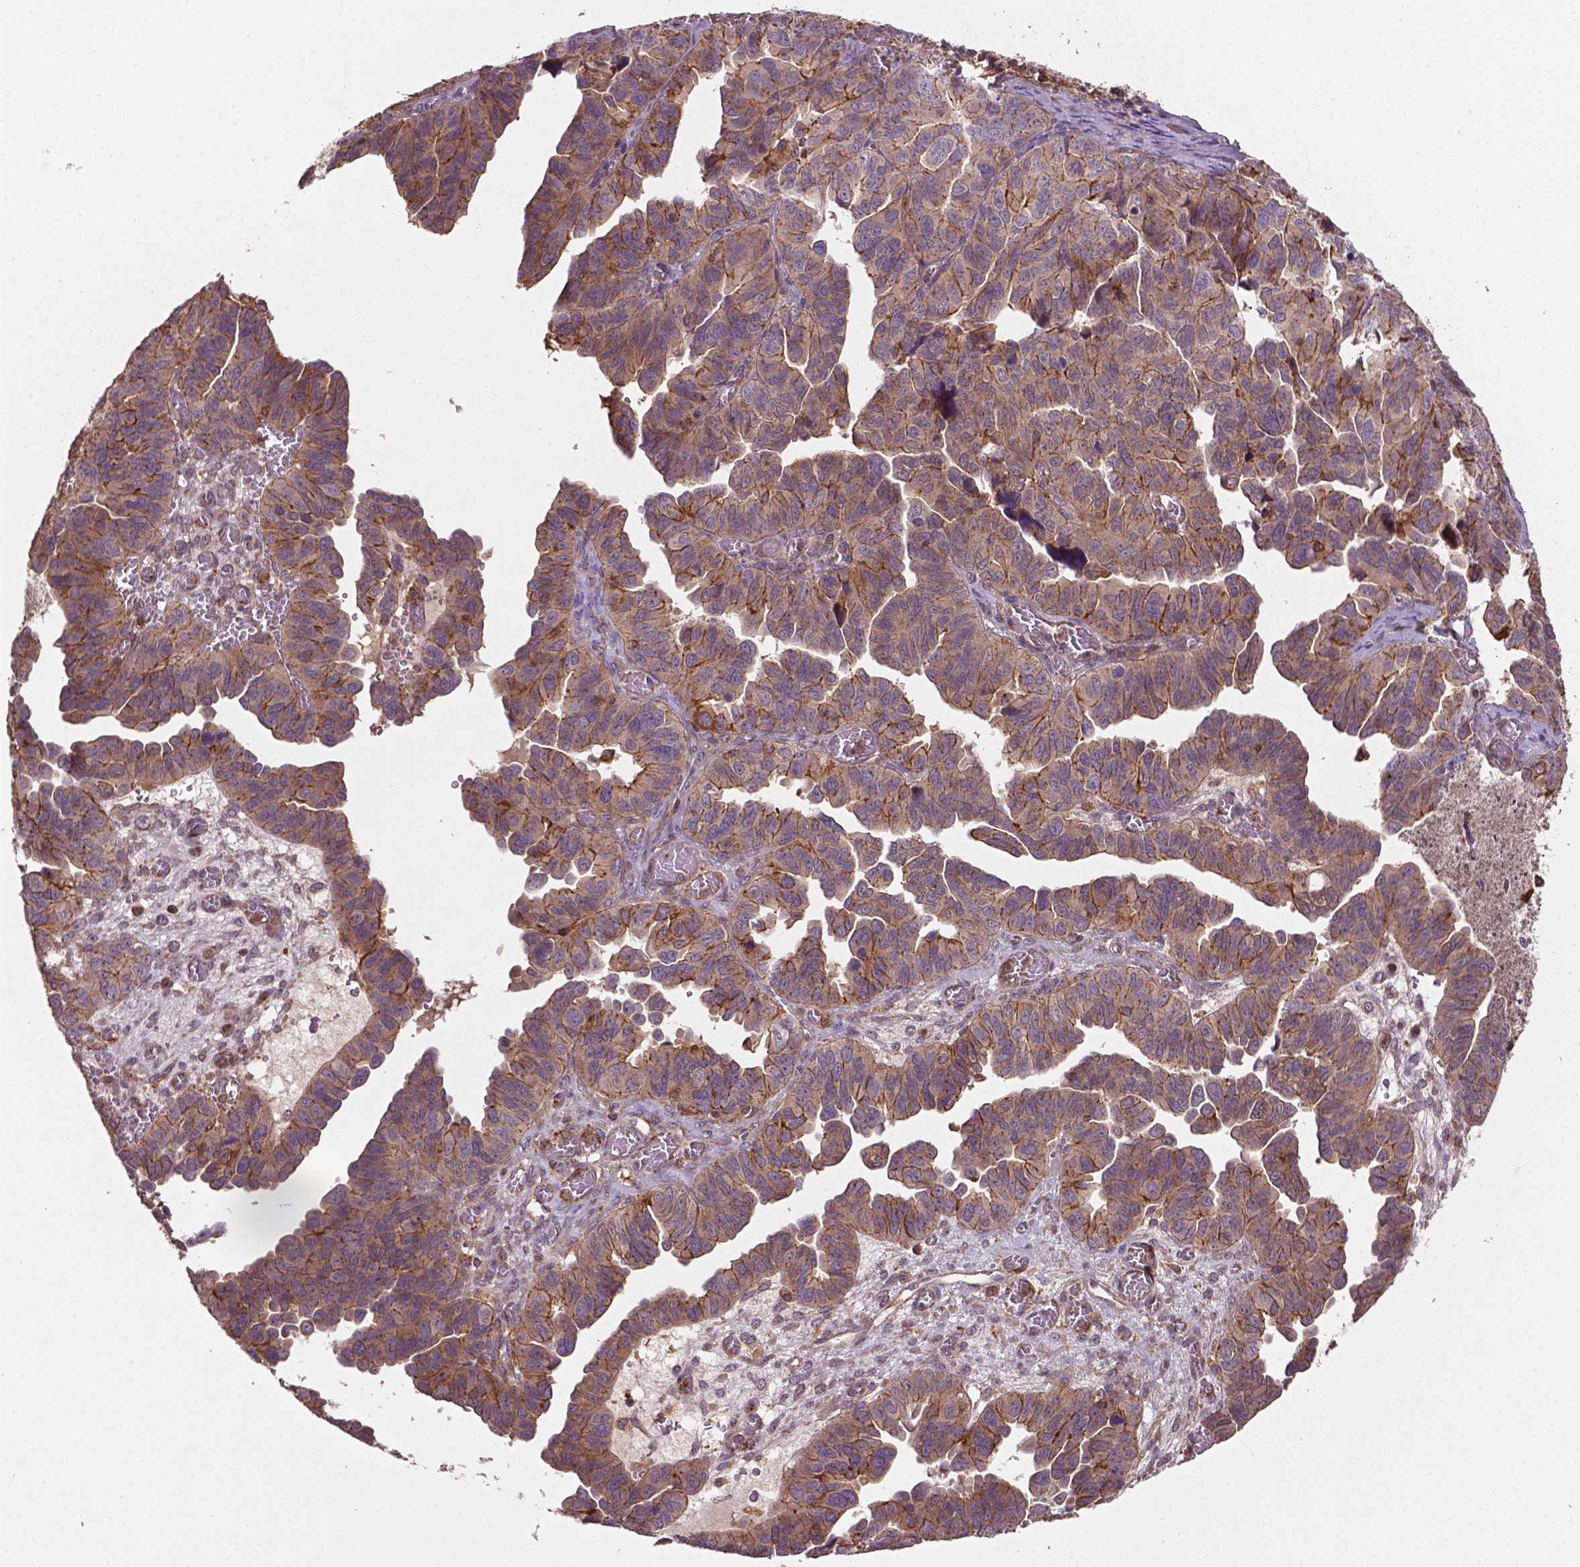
{"staining": {"intensity": "moderate", "quantity": "25%-75%", "location": "cytoplasmic/membranous"}, "tissue": "ovarian cancer", "cell_type": "Tumor cells", "image_type": "cancer", "snomed": [{"axis": "morphology", "description": "Cystadenocarcinoma, serous, NOS"}, {"axis": "topography", "description": "Ovary"}], "caption": "A brown stain highlights moderate cytoplasmic/membranous staining of a protein in human ovarian serous cystadenocarcinoma tumor cells.", "gene": "ZMYND19", "patient": {"sex": "female", "age": 64}}